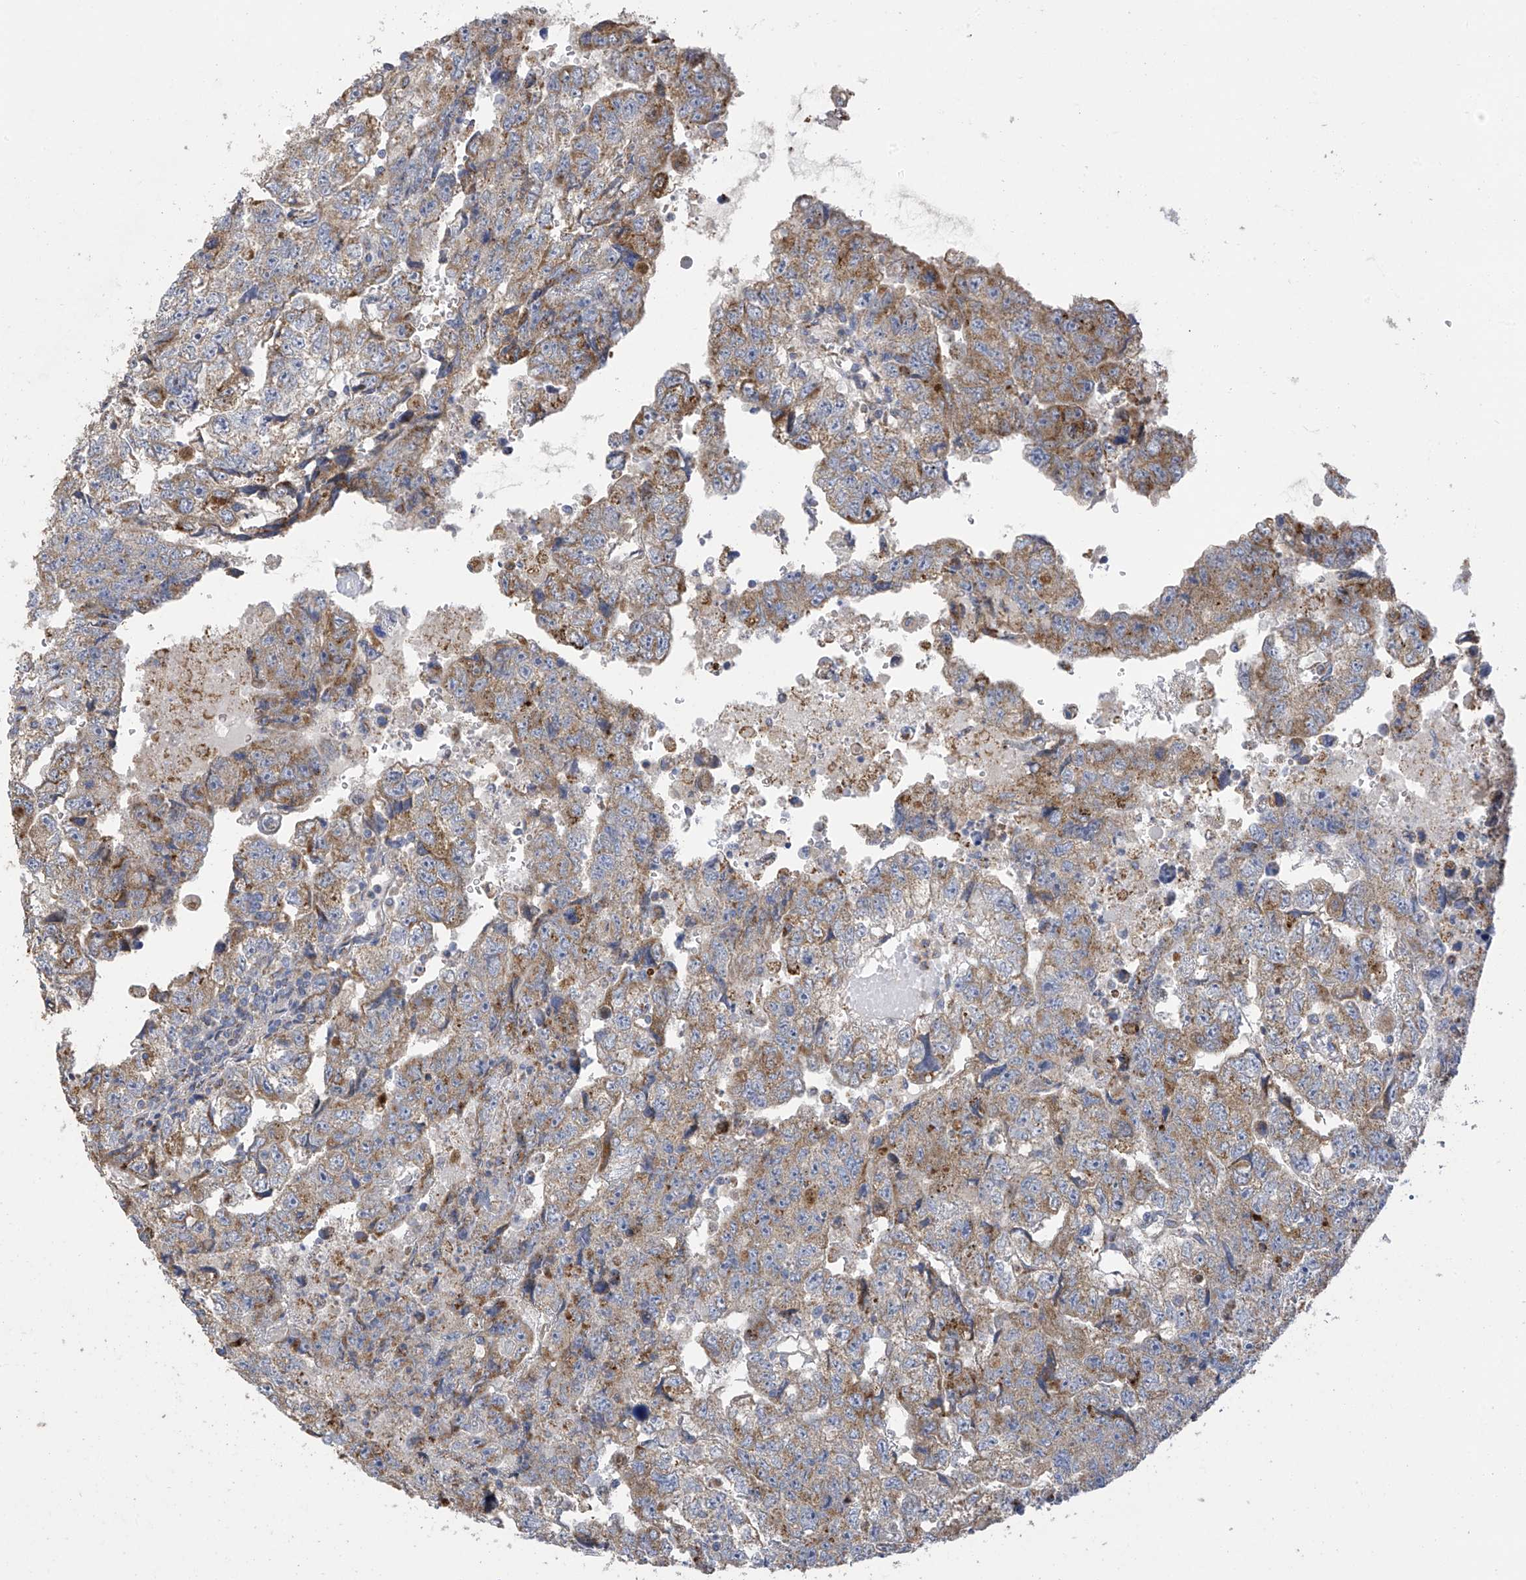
{"staining": {"intensity": "moderate", "quantity": ">75%", "location": "cytoplasmic/membranous"}, "tissue": "testis cancer", "cell_type": "Tumor cells", "image_type": "cancer", "snomed": [{"axis": "morphology", "description": "Carcinoma, Embryonal, NOS"}, {"axis": "topography", "description": "Testis"}], "caption": "IHC histopathology image of testis cancer stained for a protein (brown), which displays medium levels of moderate cytoplasmic/membranous staining in approximately >75% of tumor cells.", "gene": "ITM2B", "patient": {"sex": "male", "age": 36}}